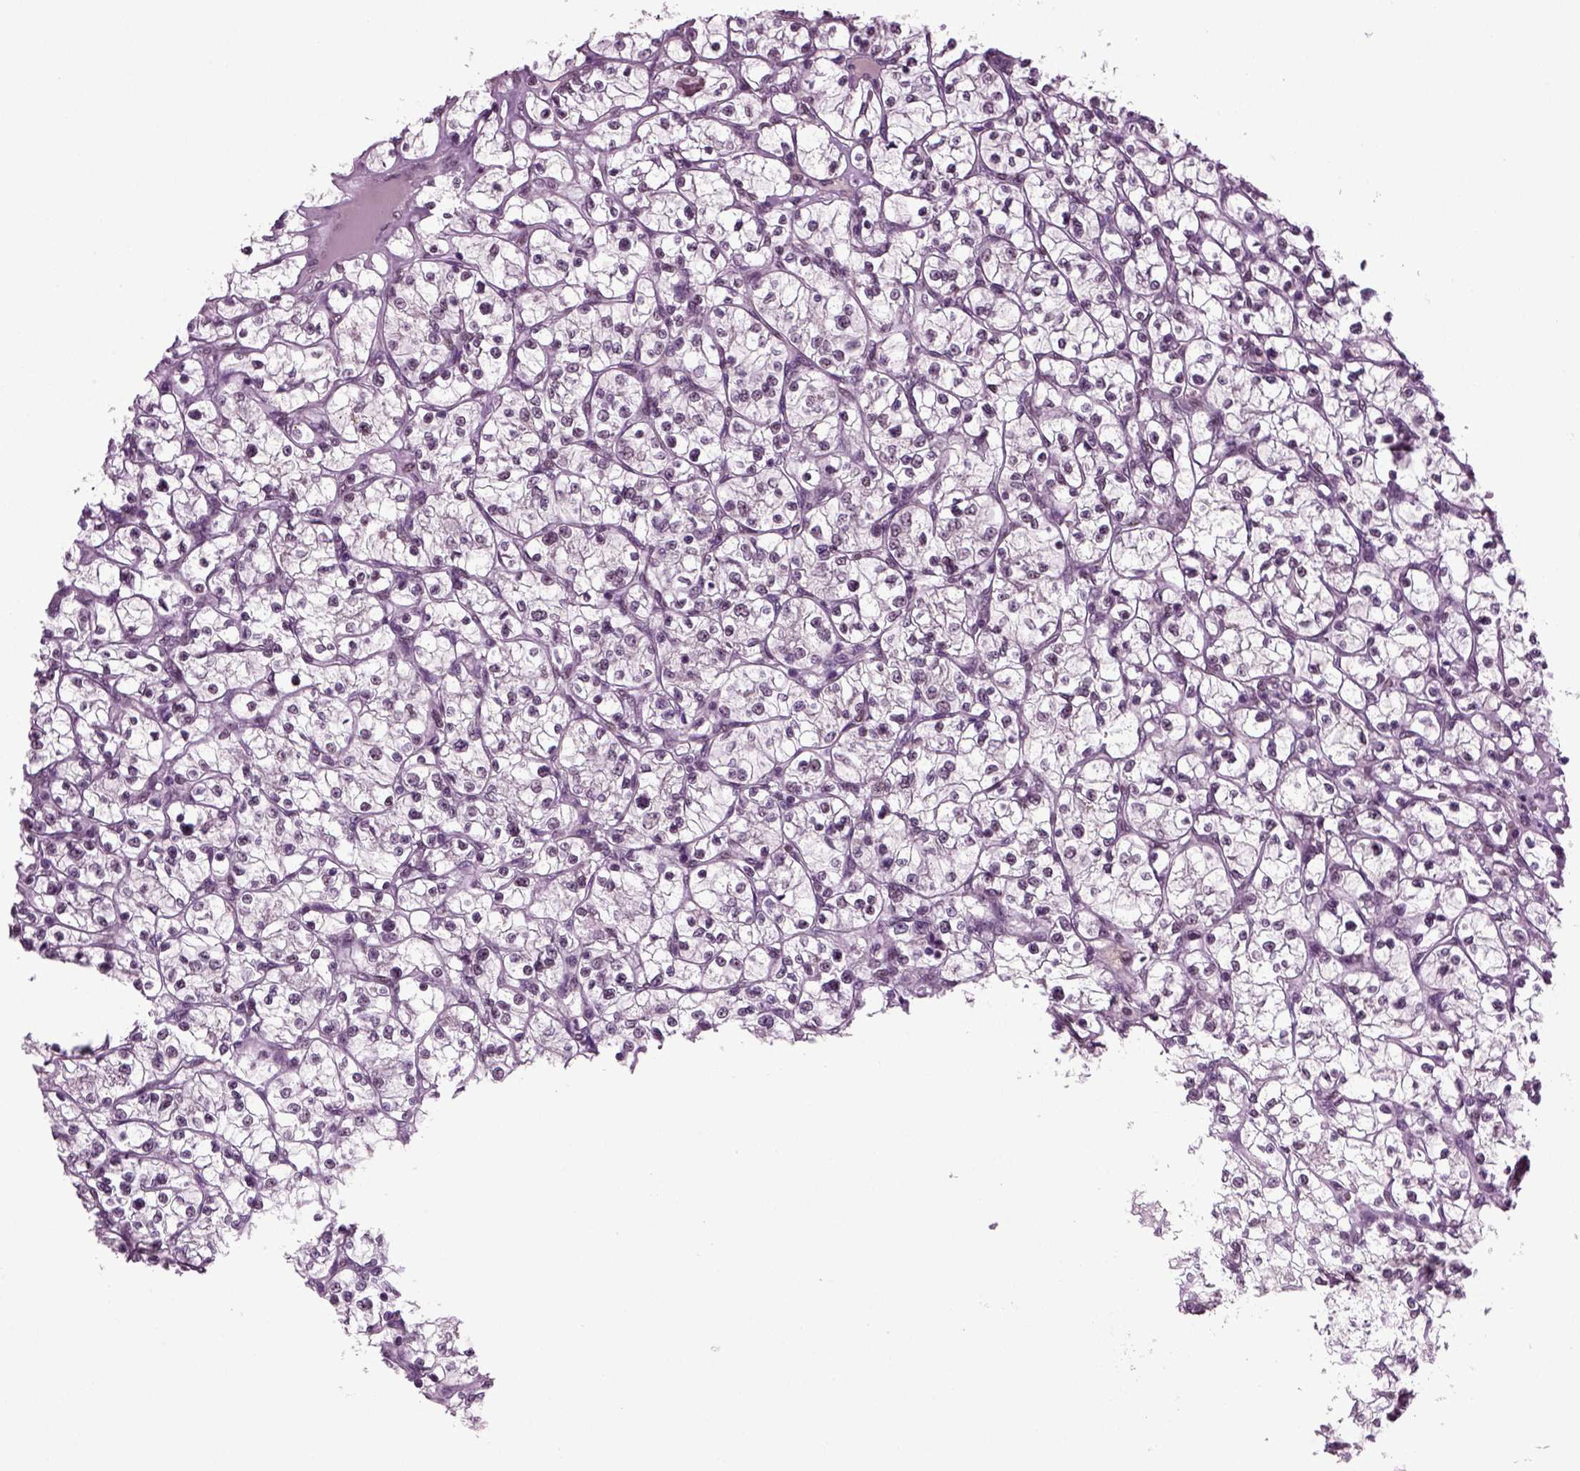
{"staining": {"intensity": "negative", "quantity": "none", "location": "none"}, "tissue": "renal cancer", "cell_type": "Tumor cells", "image_type": "cancer", "snomed": [{"axis": "morphology", "description": "Adenocarcinoma, NOS"}, {"axis": "topography", "description": "Kidney"}], "caption": "Photomicrograph shows no protein expression in tumor cells of renal cancer tissue.", "gene": "RCOR3", "patient": {"sex": "female", "age": 64}}